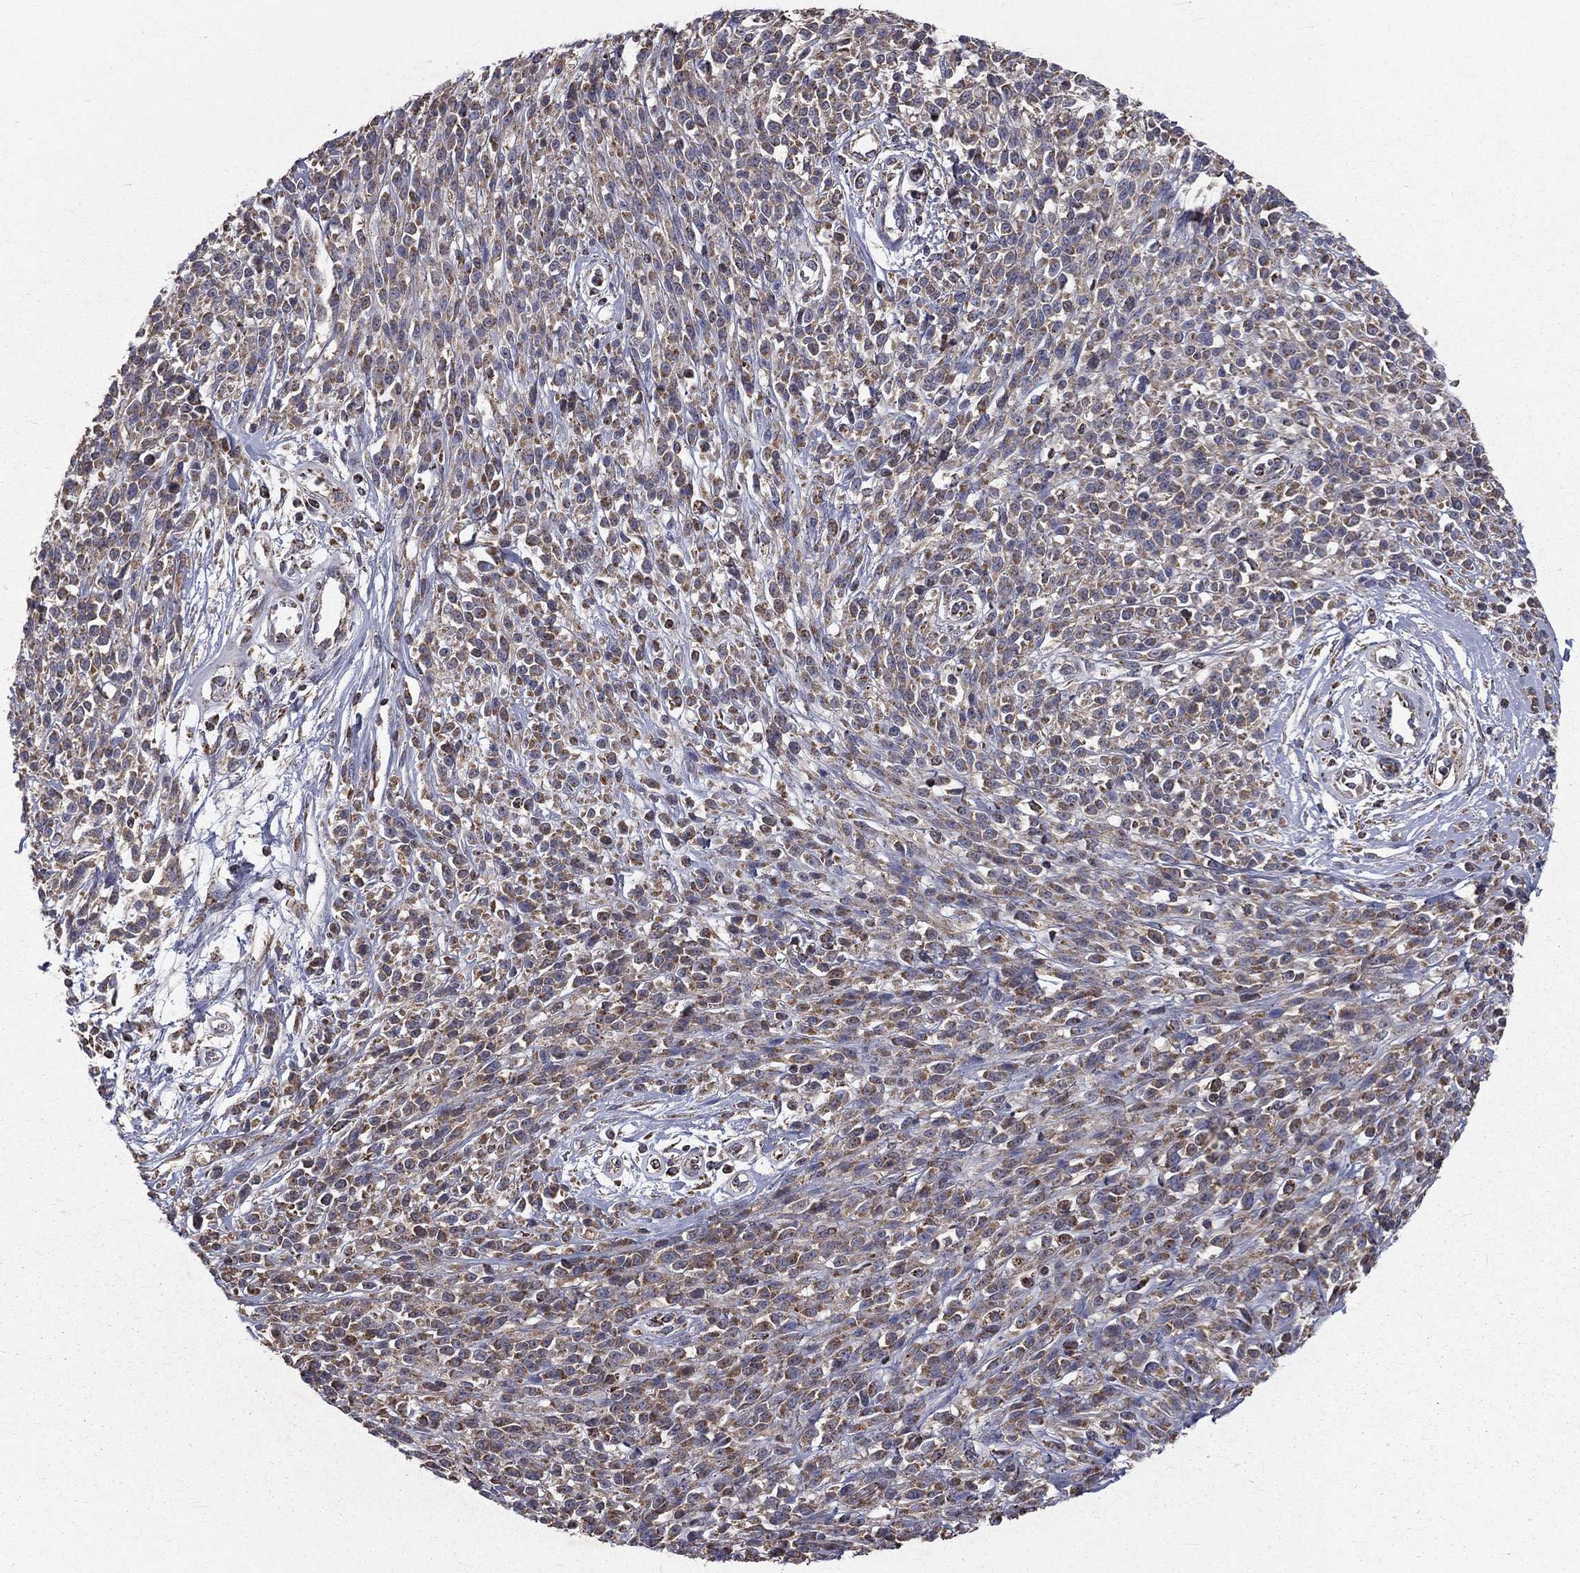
{"staining": {"intensity": "weak", "quantity": ">75%", "location": "cytoplasmic/membranous"}, "tissue": "melanoma", "cell_type": "Tumor cells", "image_type": "cancer", "snomed": [{"axis": "morphology", "description": "Malignant melanoma, NOS"}, {"axis": "topography", "description": "Skin"}, {"axis": "topography", "description": "Skin of trunk"}], "caption": "This is a photomicrograph of immunohistochemistry (IHC) staining of melanoma, which shows weak expression in the cytoplasmic/membranous of tumor cells.", "gene": "GPD1", "patient": {"sex": "male", "age": 74}}